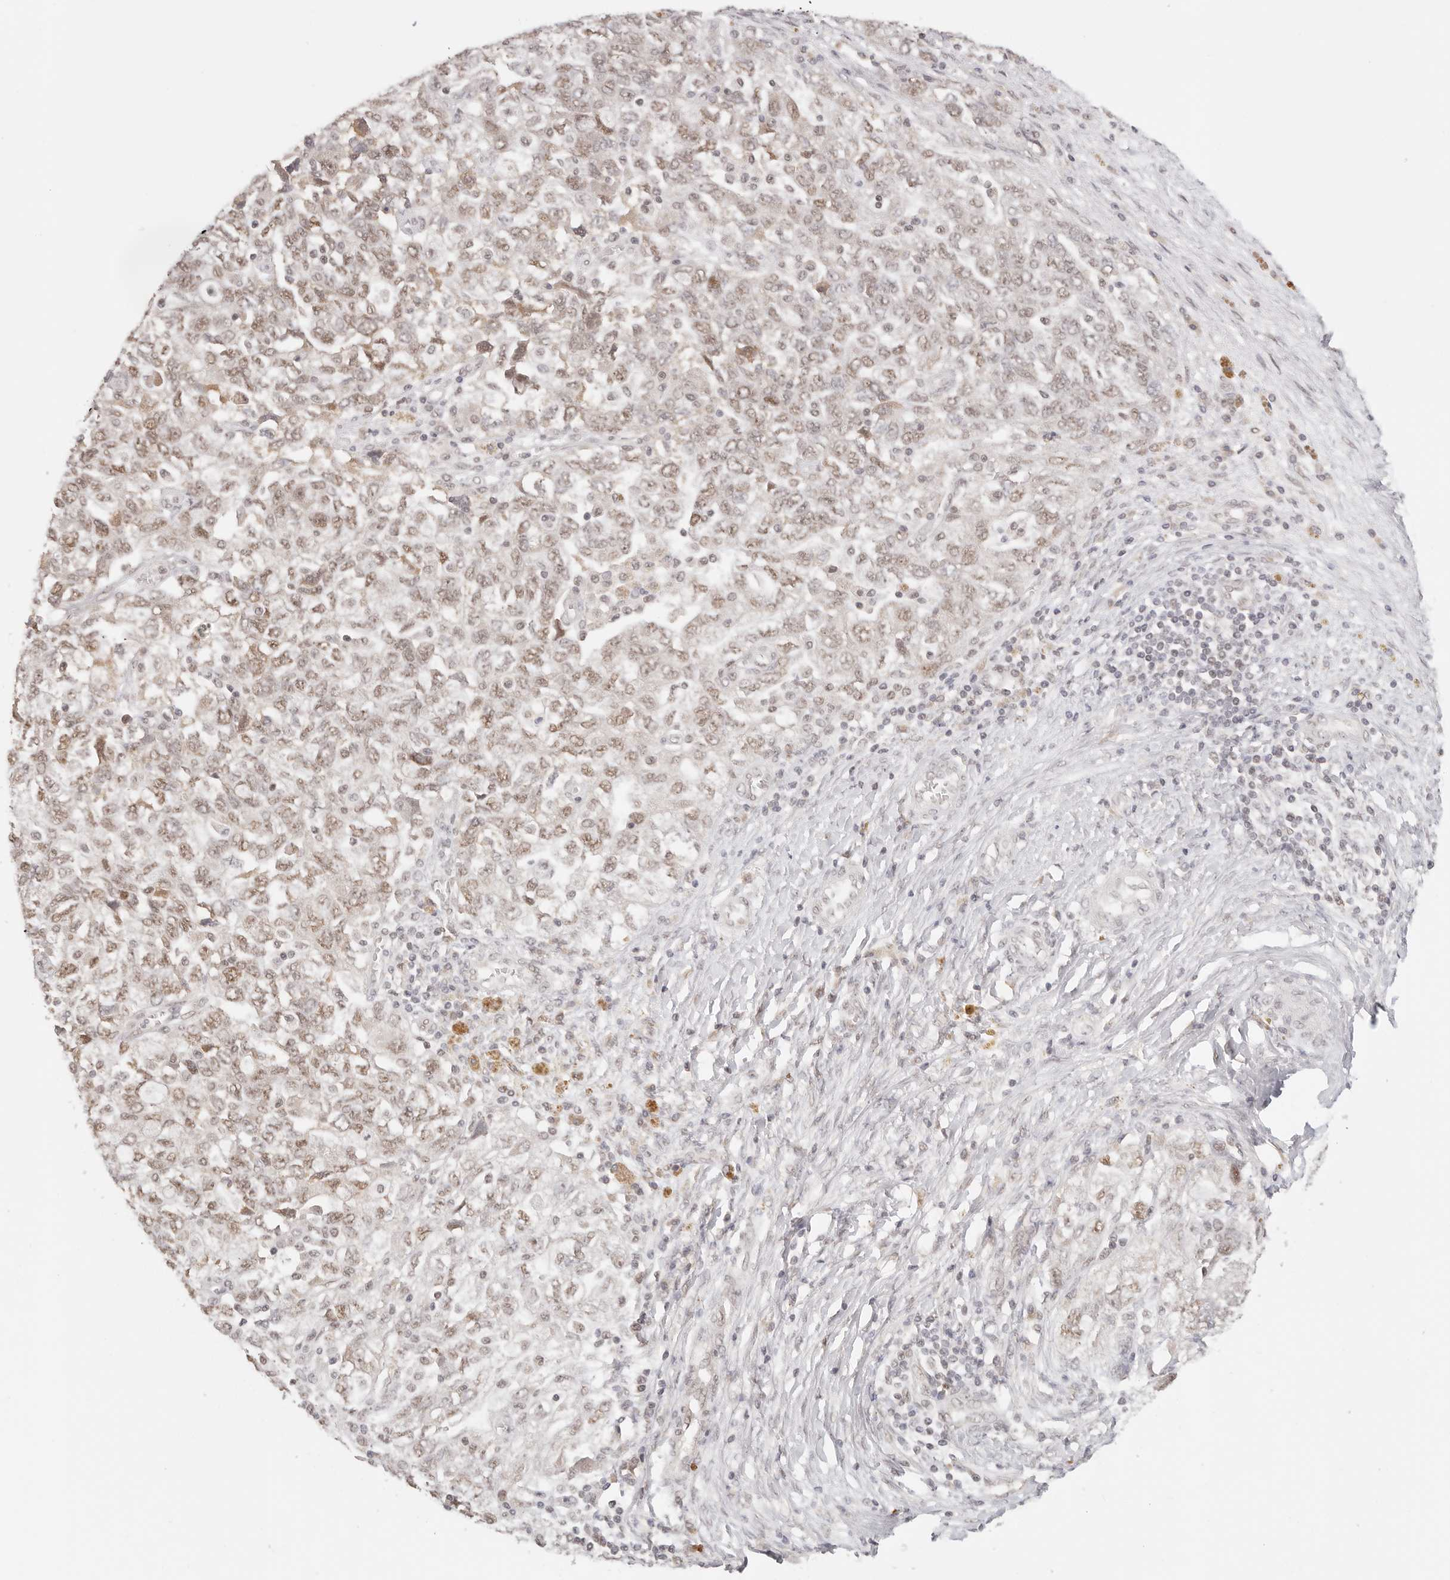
{"staining": {"intensity": "weak", "quantity": ">75%", "location": "nuclear"}, "tissue": "ovarian cancer", "cell_type": "Tumor cells", "image_type": "cancer", "snomed": [{"axis": "morphology", "description": "Carcinoma, NOS"}, {"axis": "morphology", "description": "Cystadenocarcinoma, serous, NOS"}, {"axis": "topography", "description": "Ovary"}], "caption": "Serous cystadenocarcinoma (ovarian) tissue reveals weak nuclear positivity in approximately >75% of tumor cells, visualized by immunohistochemistry.", "gene": "RFC3", "patient": {"sex": "female", "age": 69}}